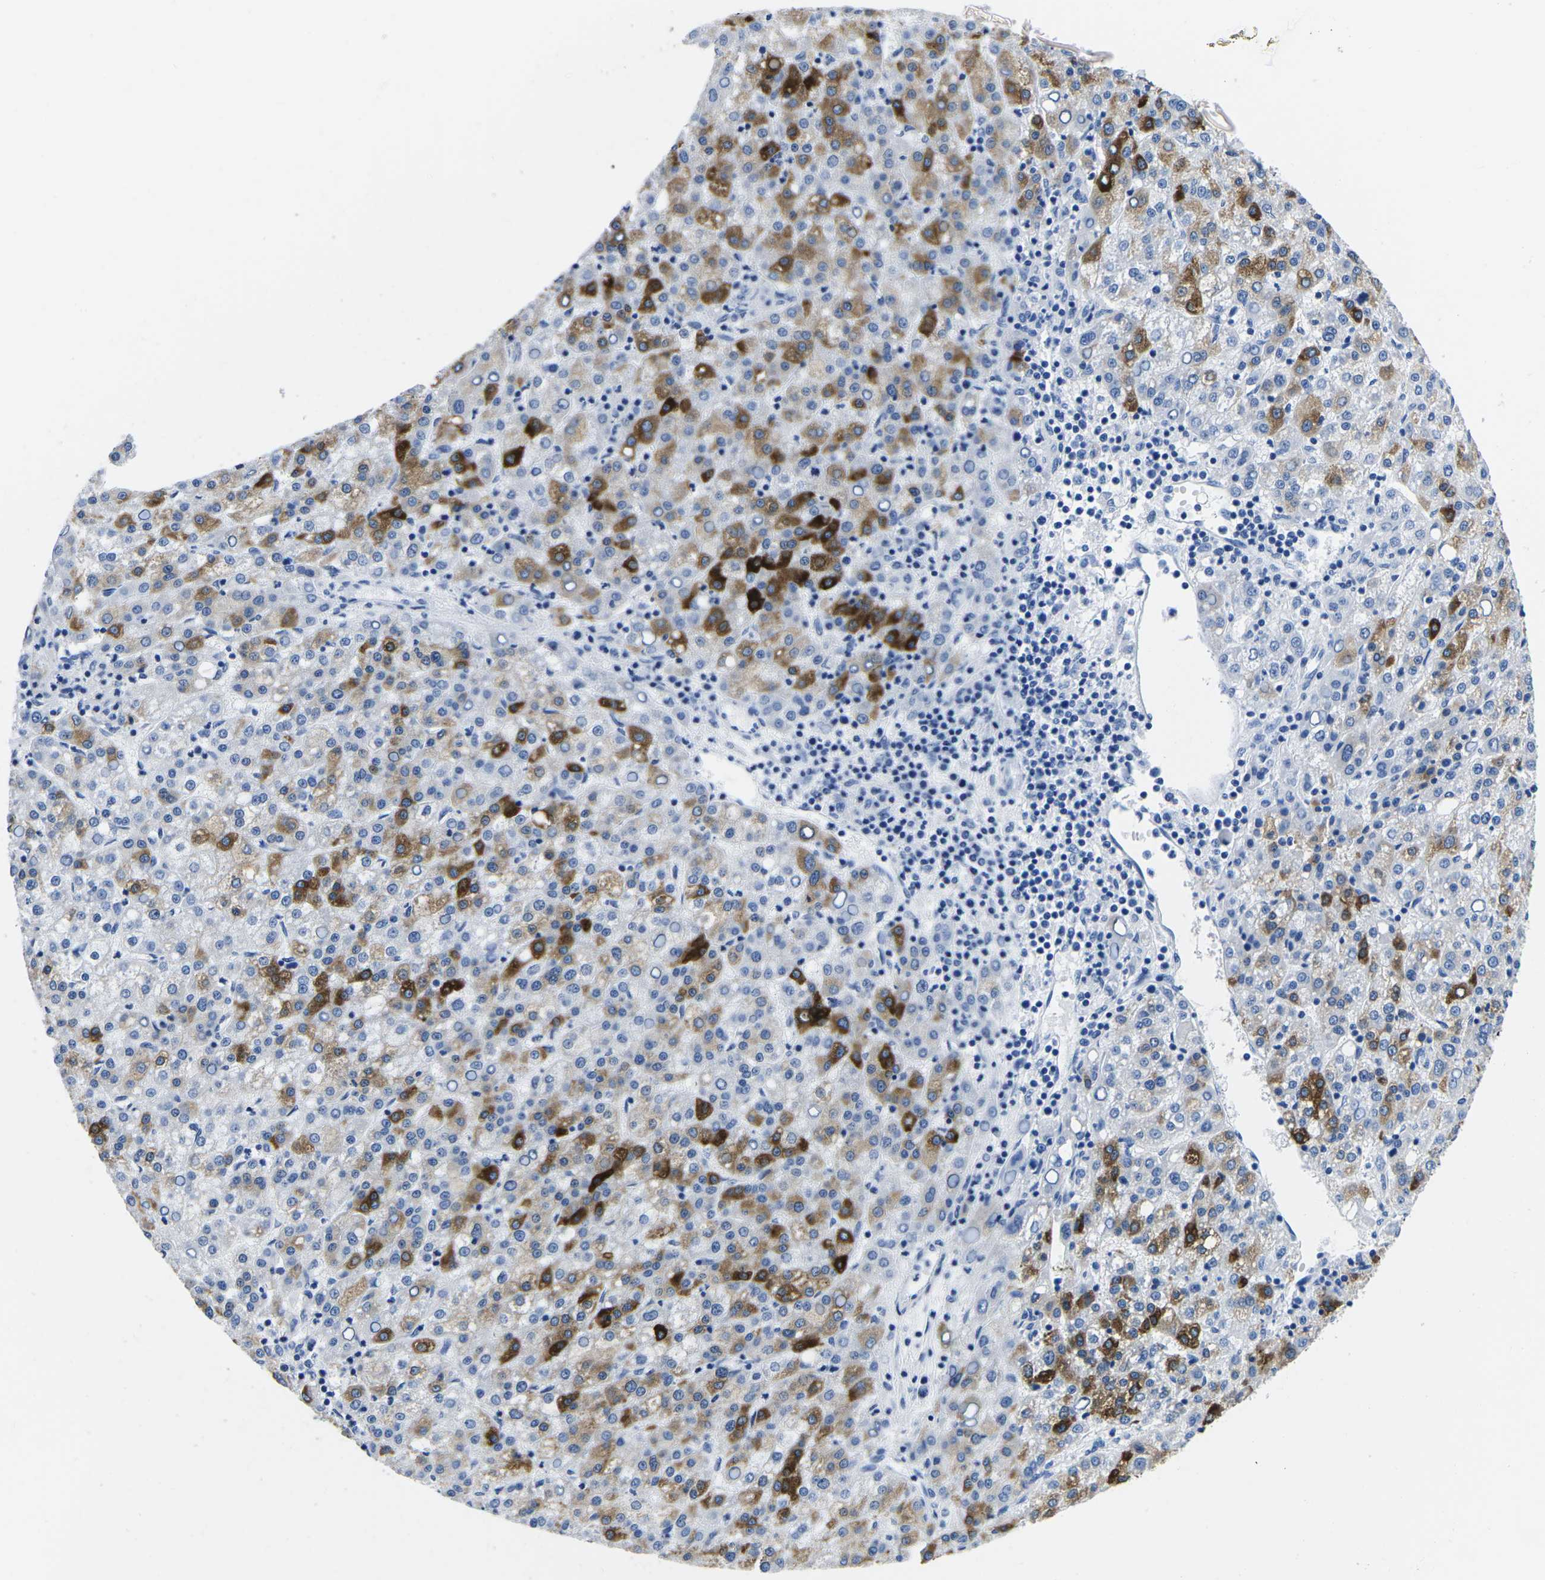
{"staining": {"intensity": "strong", "quantity": "25%-75%", "location": "cytoplasmic/membranous"}, "tissue": "liver cancer", "cell_type": "Tumor cells", "image_type": "cancer", "snomed": [{"axis": "morphology", "description": "Carcinoma, Hepatocellular, NOS"}, {"axis": "topography", "description": "Liver"}], "caption": "There is high levels of strong cytoplasmic/membranous expression in tumor cells of liver cancer (hepatocellular carcinoma), as demonstrated by immunohistochemical staining (brown color).", "gene": "CYP1A2", "patient": {"sex": "female", "age": 58}}